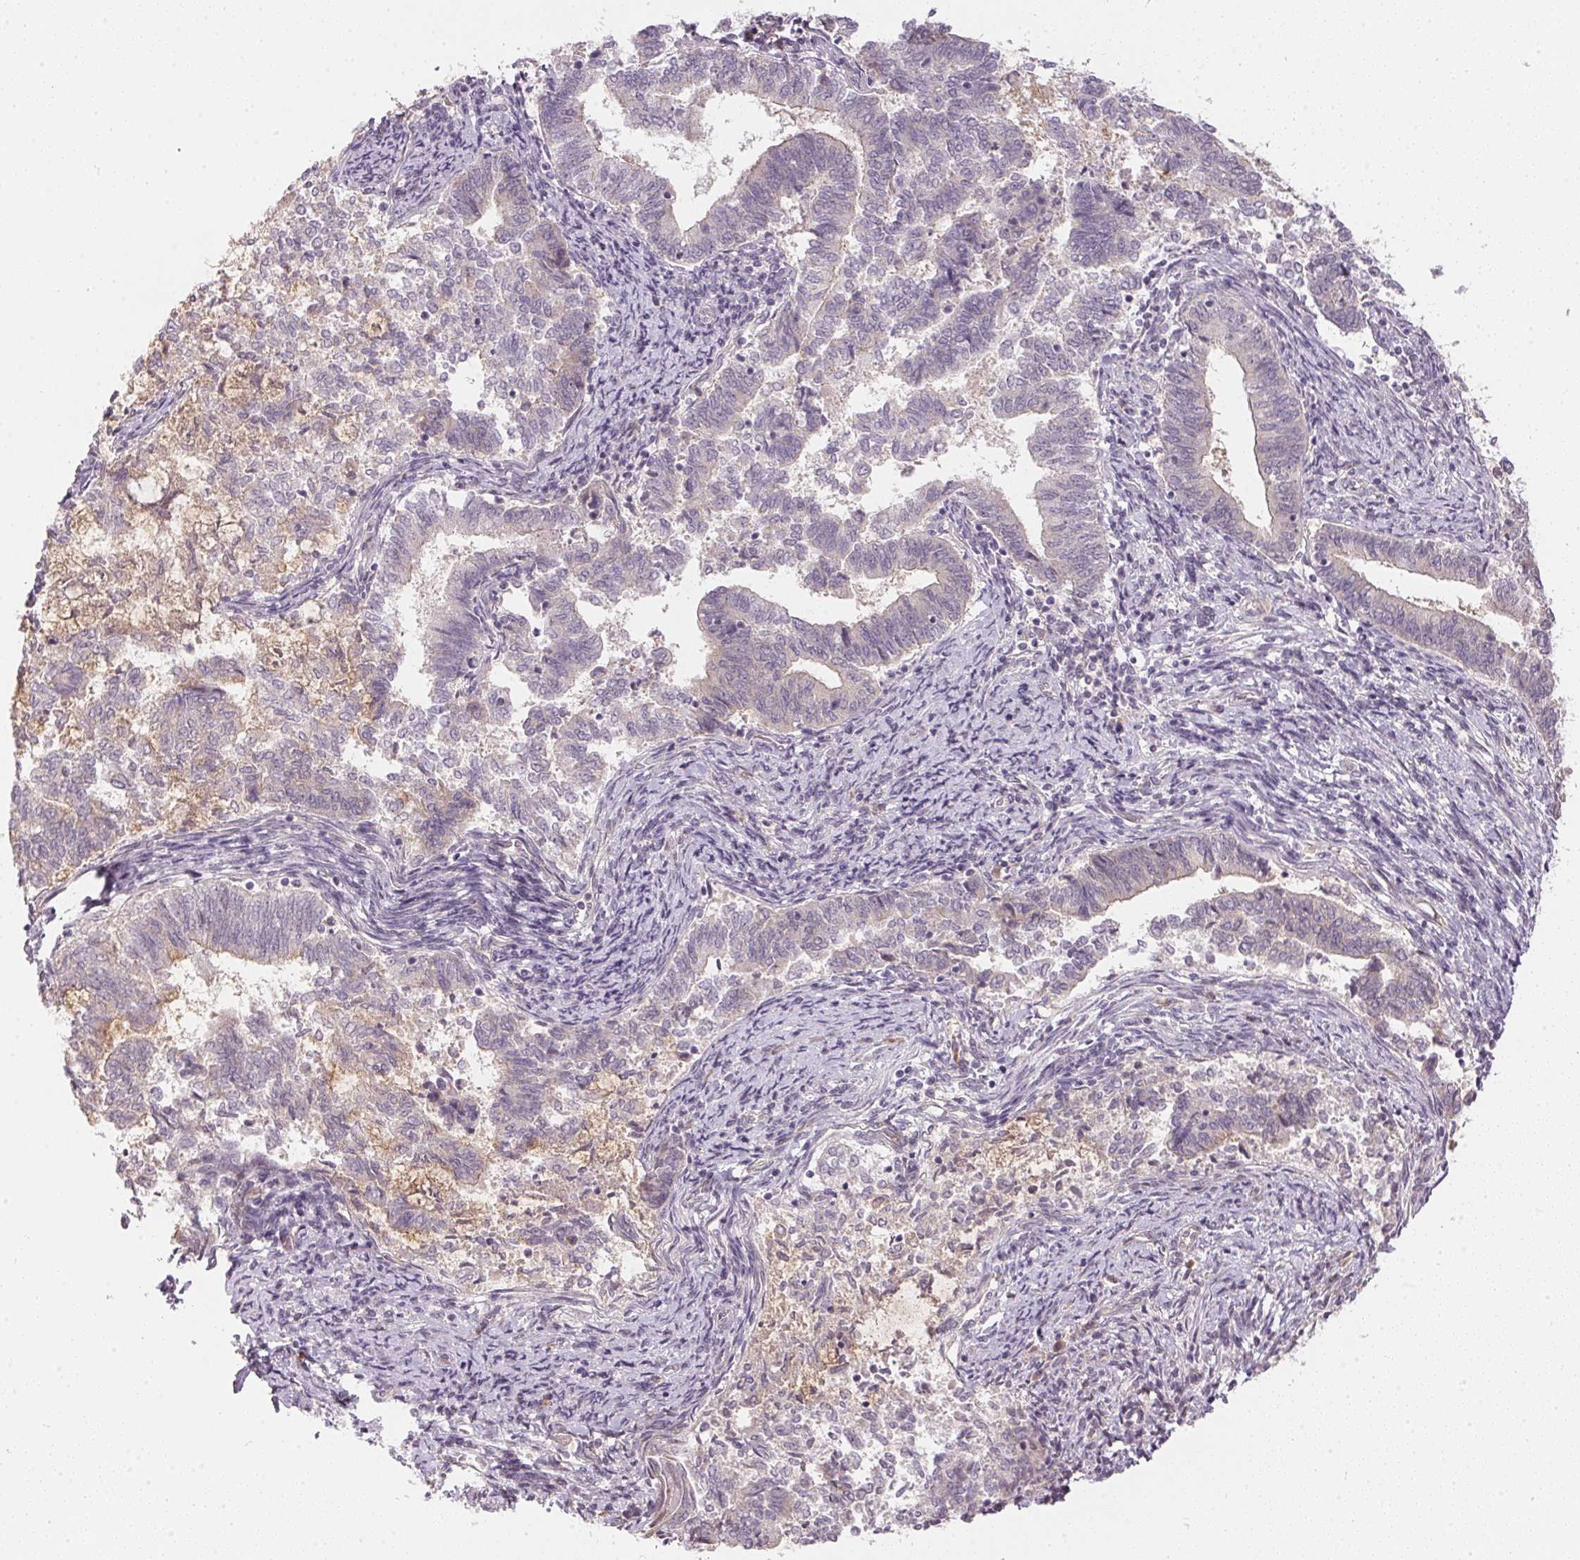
{"staining": {"intensity": "negative", "quantity": "none", "location": "none"}, "tissue": "endometrial cancer", "cell_type": "Tumor cells", "image_type": "cancer", "snomed": [{"axis": "morphology", "description": "Adenocarcinoma, NOS"}, {"axis": "topography", "description": "Endometrium"}], "caption": "An immunohistochemistry image of endometrial cancer (adenocarcinoma) is shown. There is no staining in tumor cells of endometrial cancer (adenocarcinoma).", "gene": "TTC23L", "patient": {"sex": "female", "age": 65}}